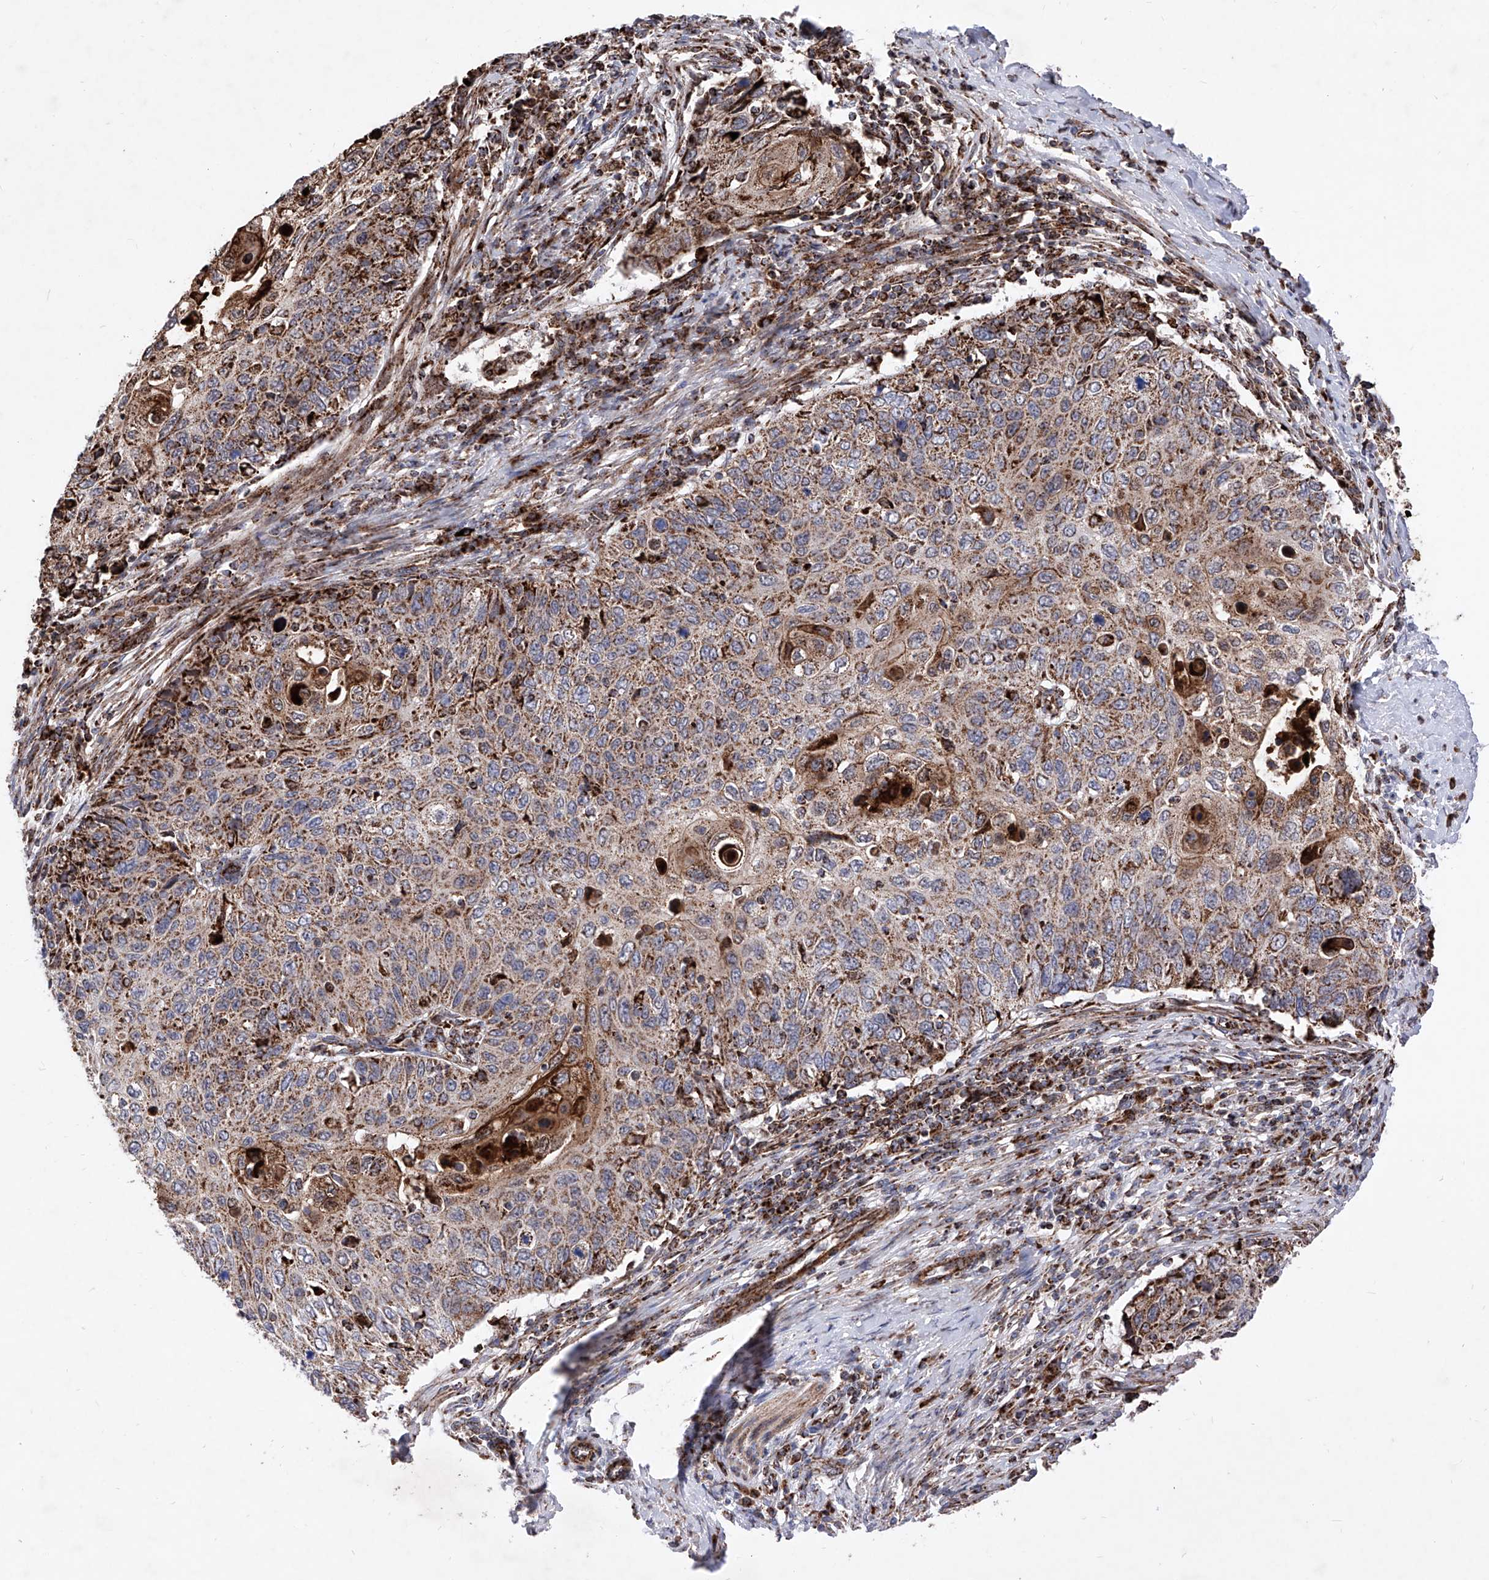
{"staining": {"intensity": "moderate", "quantity": ">75%", "location": "cytoplasmic/membranous"}, "tissue": "cervical cancer", "cell_type": "Tumor cells", "image_type": "cancer", "snomed": [{"axis": "morphology", "description": "Squamous cell carcinoma, NOS"}, {"axis": "topography", "description": "Cervix"}], "caption": "Tumor cells display moderate cytoplasmic/membranous expression in approximately >75% of cells in cervical cancer.", "gene": "SEMA6A", "patient": {"sex": "female", "age": 70}}